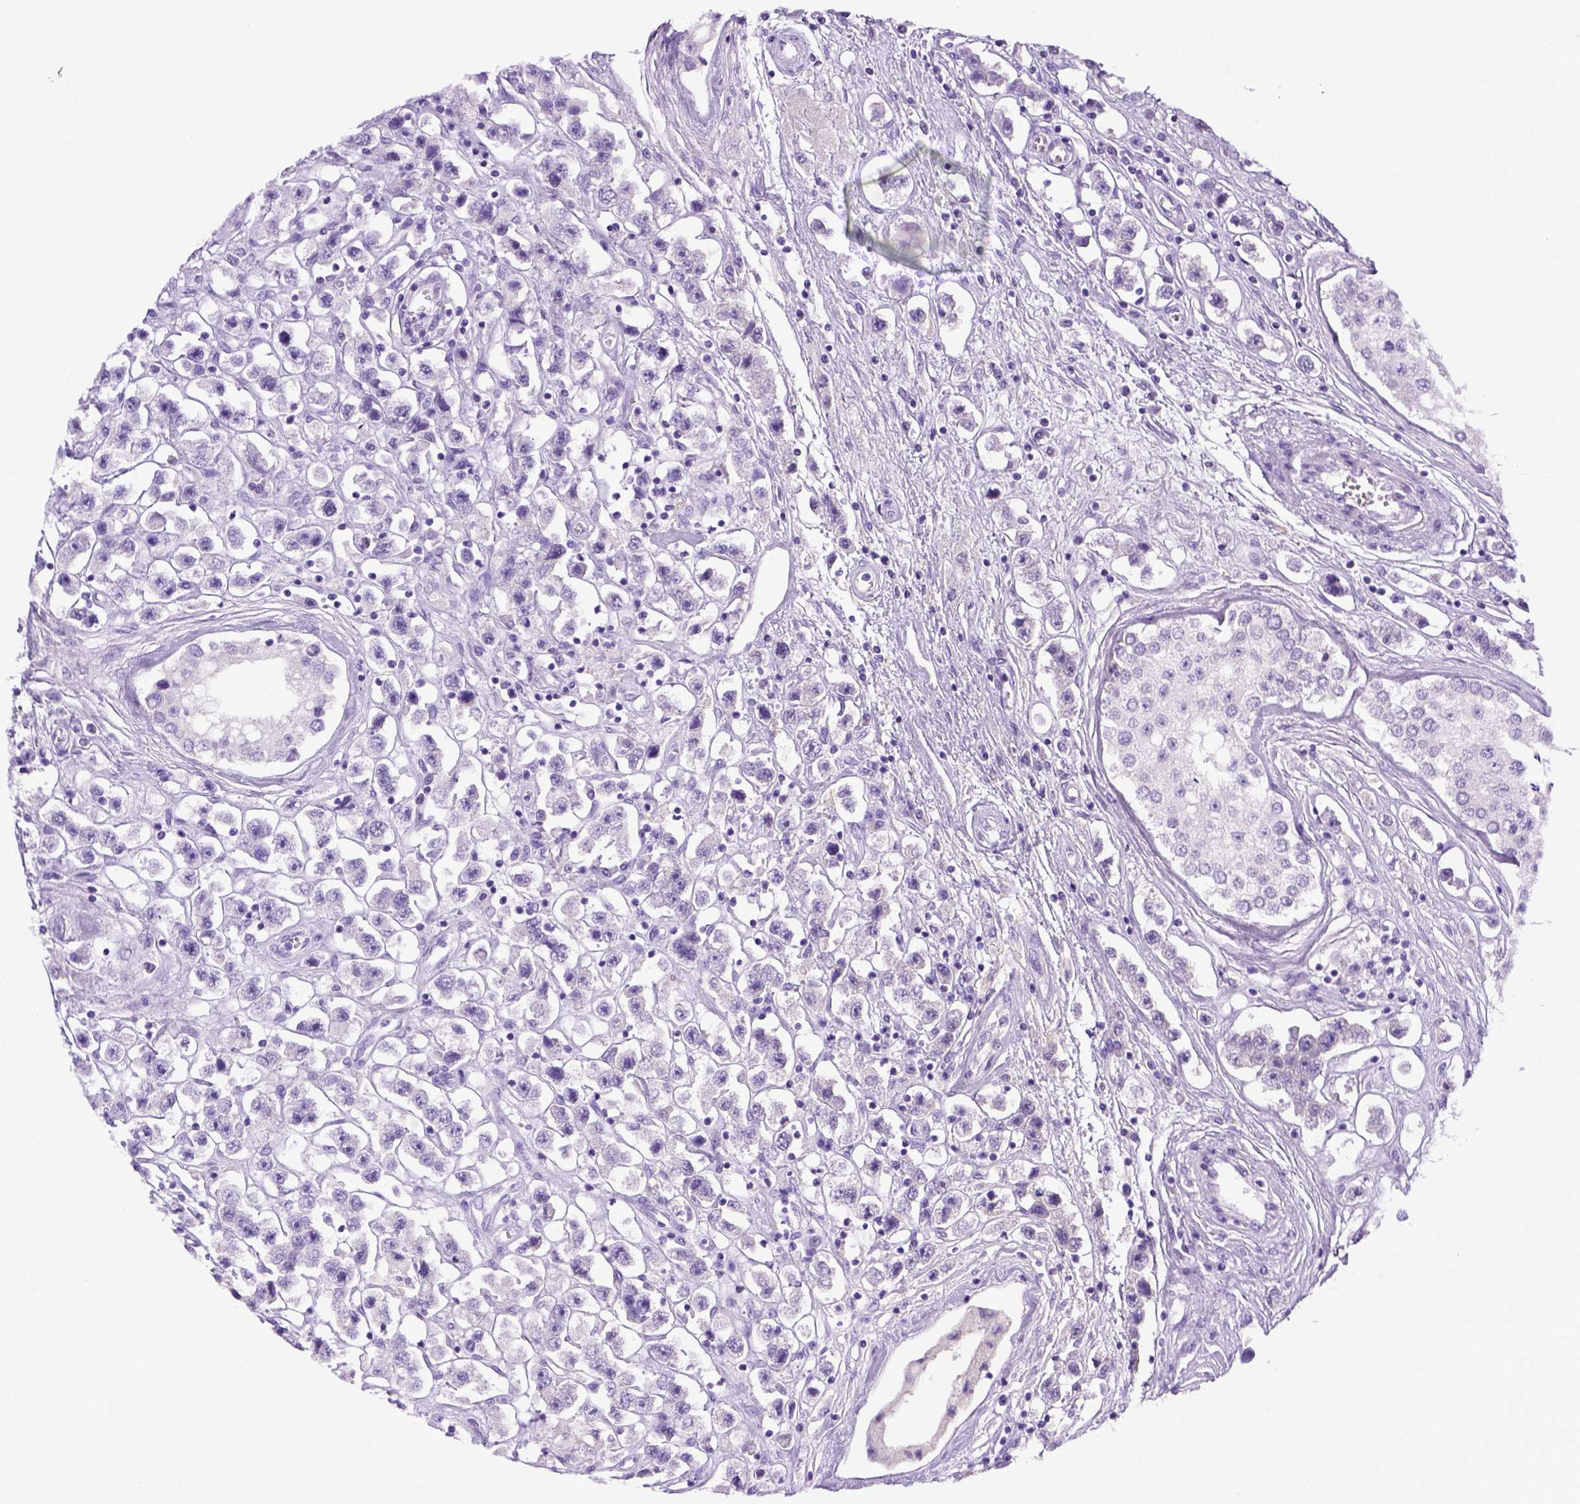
{"staining": {"intensity": "negative", "quantity": "none", "location": "none"}, "tissue": "testis cancer", "cell_type": "Tumor cells", "image_type": "cancer", "snomed": [{"axis": "morphology", "description": "Seminoma, NOS"}, {"axis": "topography", "description": "Testis"}], "caption": "The image reveals no staining of tumor cells in seminoma (testis).", "gene": "ITIH4", "patient": {"sex": "male", "age": 45}}